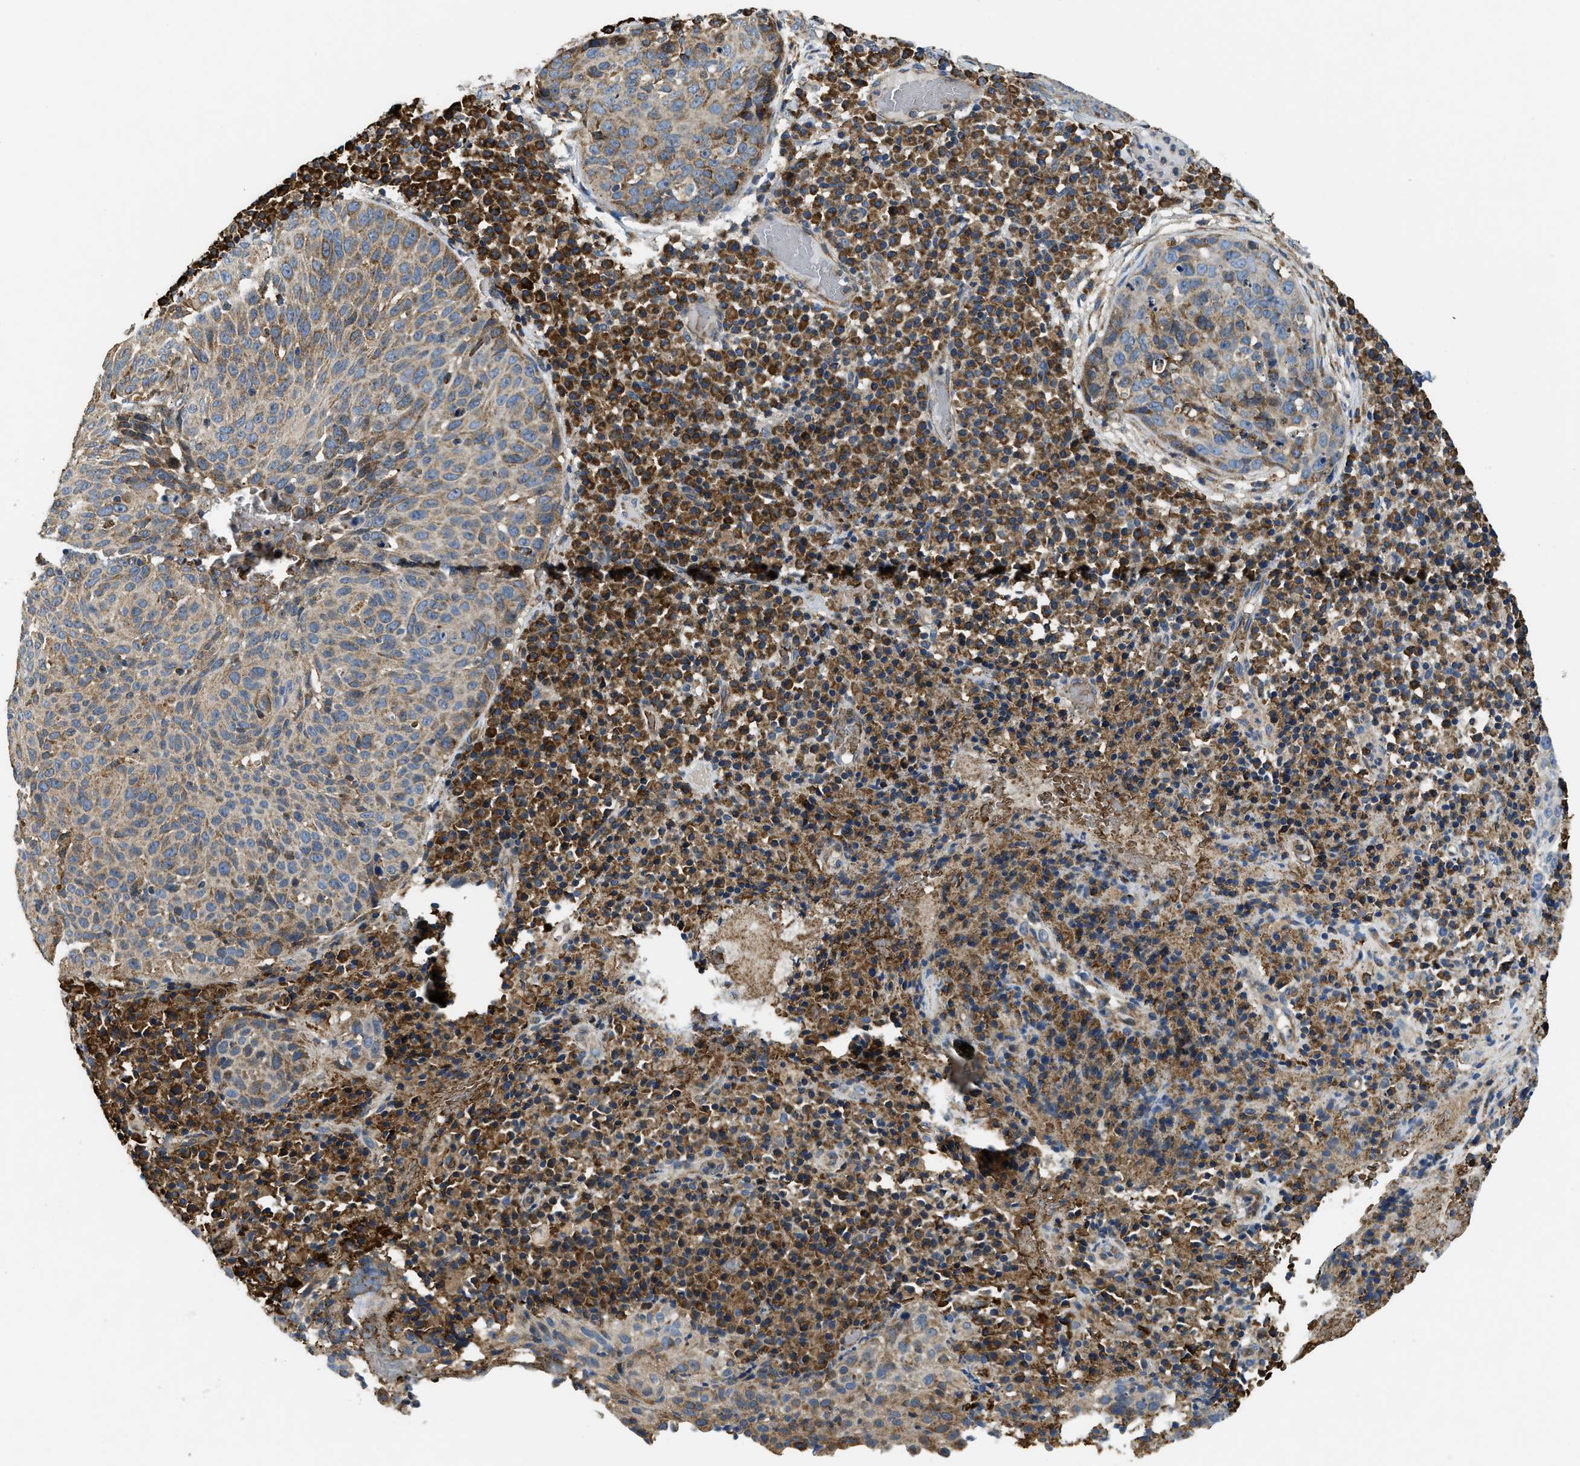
{"staining": {"intensity": "moderate", "quantity": "<25%", "location": "cytoplasmic/membranous"}, "tissue": "skin cancer", "cell_type": "Tumor cells", "image_type": "cancer", "snomed": [{"axis": "morphology", "description": "Squamous cell carcinoma in situ, NOS"}, {"axis": "morphology", "description": "Squamous cell carcinoma, NOS"}, {"axis": "topography", "description": "Skin"}], "caption": "A photomicrograph of squamous cell carcinoma (skin) stained for a protein exhibits moderate cytoplasmic/membranous brown staining in tumor cells. (DAB IHC, brown staining for protein, blue staining for nuclei).", "gene": "CSPG4", "patient": {"sex": "male", "age": 93}}